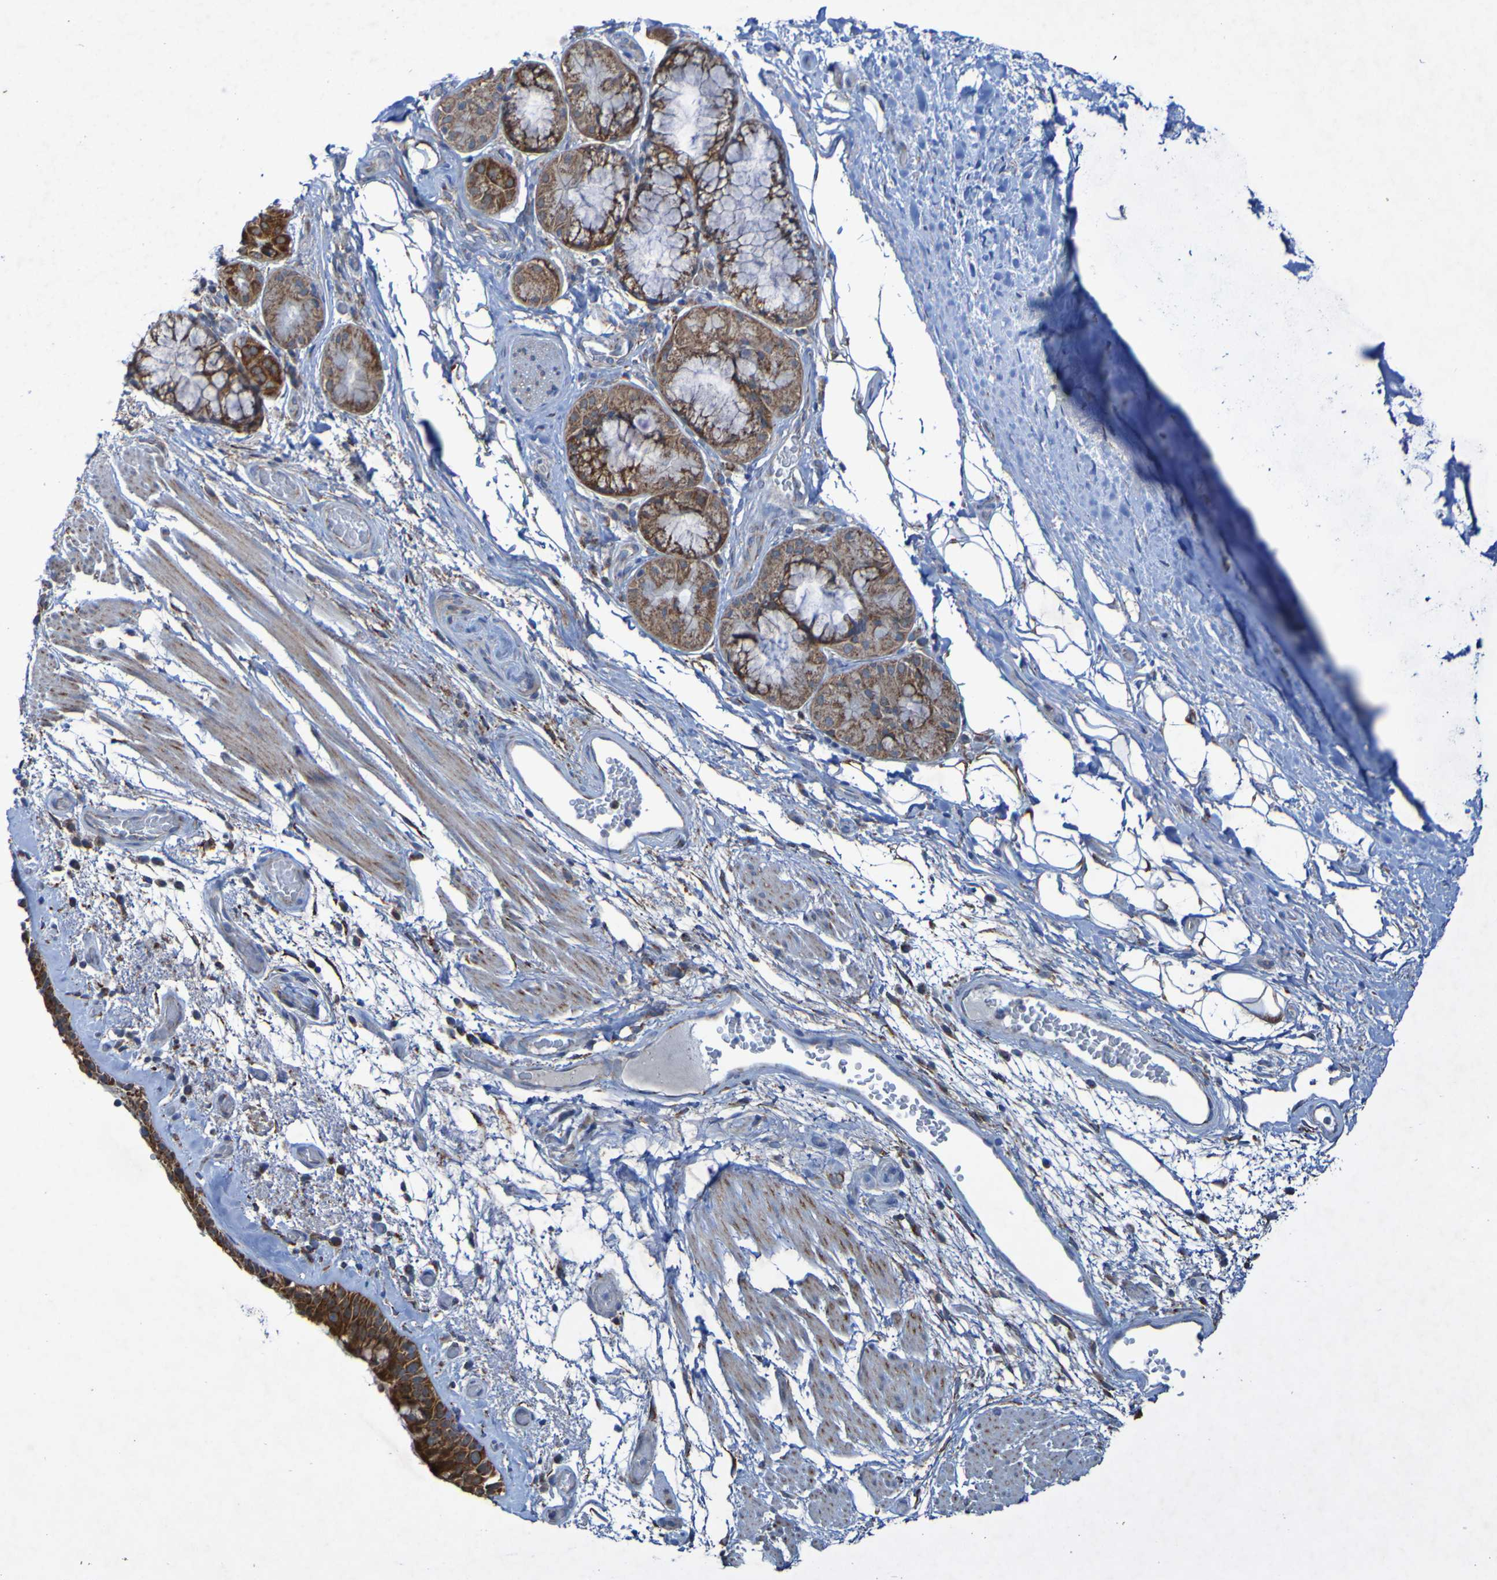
{"staining": {"intensity": "strong", "quantity": ">75%", "location": "cytoplasmic/membranous"}, "tissue": "bronchus", "cell_type": "Respiratory epithelial cells", "image_type": "normal", "snomed": [{"axis": "morphology", "description": "Normal tissue, NOS"}, {"axis": "morphology", "description": "Adenocarcinoma, NOS"}, {"axis": "topography", "description": "Bronchus"}, {"axis": "topography", "description": "Lung"}], "caption": "Immunohistochemistry (IHC) photomicrograph of normal human bronchus stained for a protein (brown), which displays high levels of strong cytoplasmic/membranous staining in approximately >75% of respiratory epithelial cells.", "gene": "CCDC51", "patient": {"sex": "female", "age": 54}}